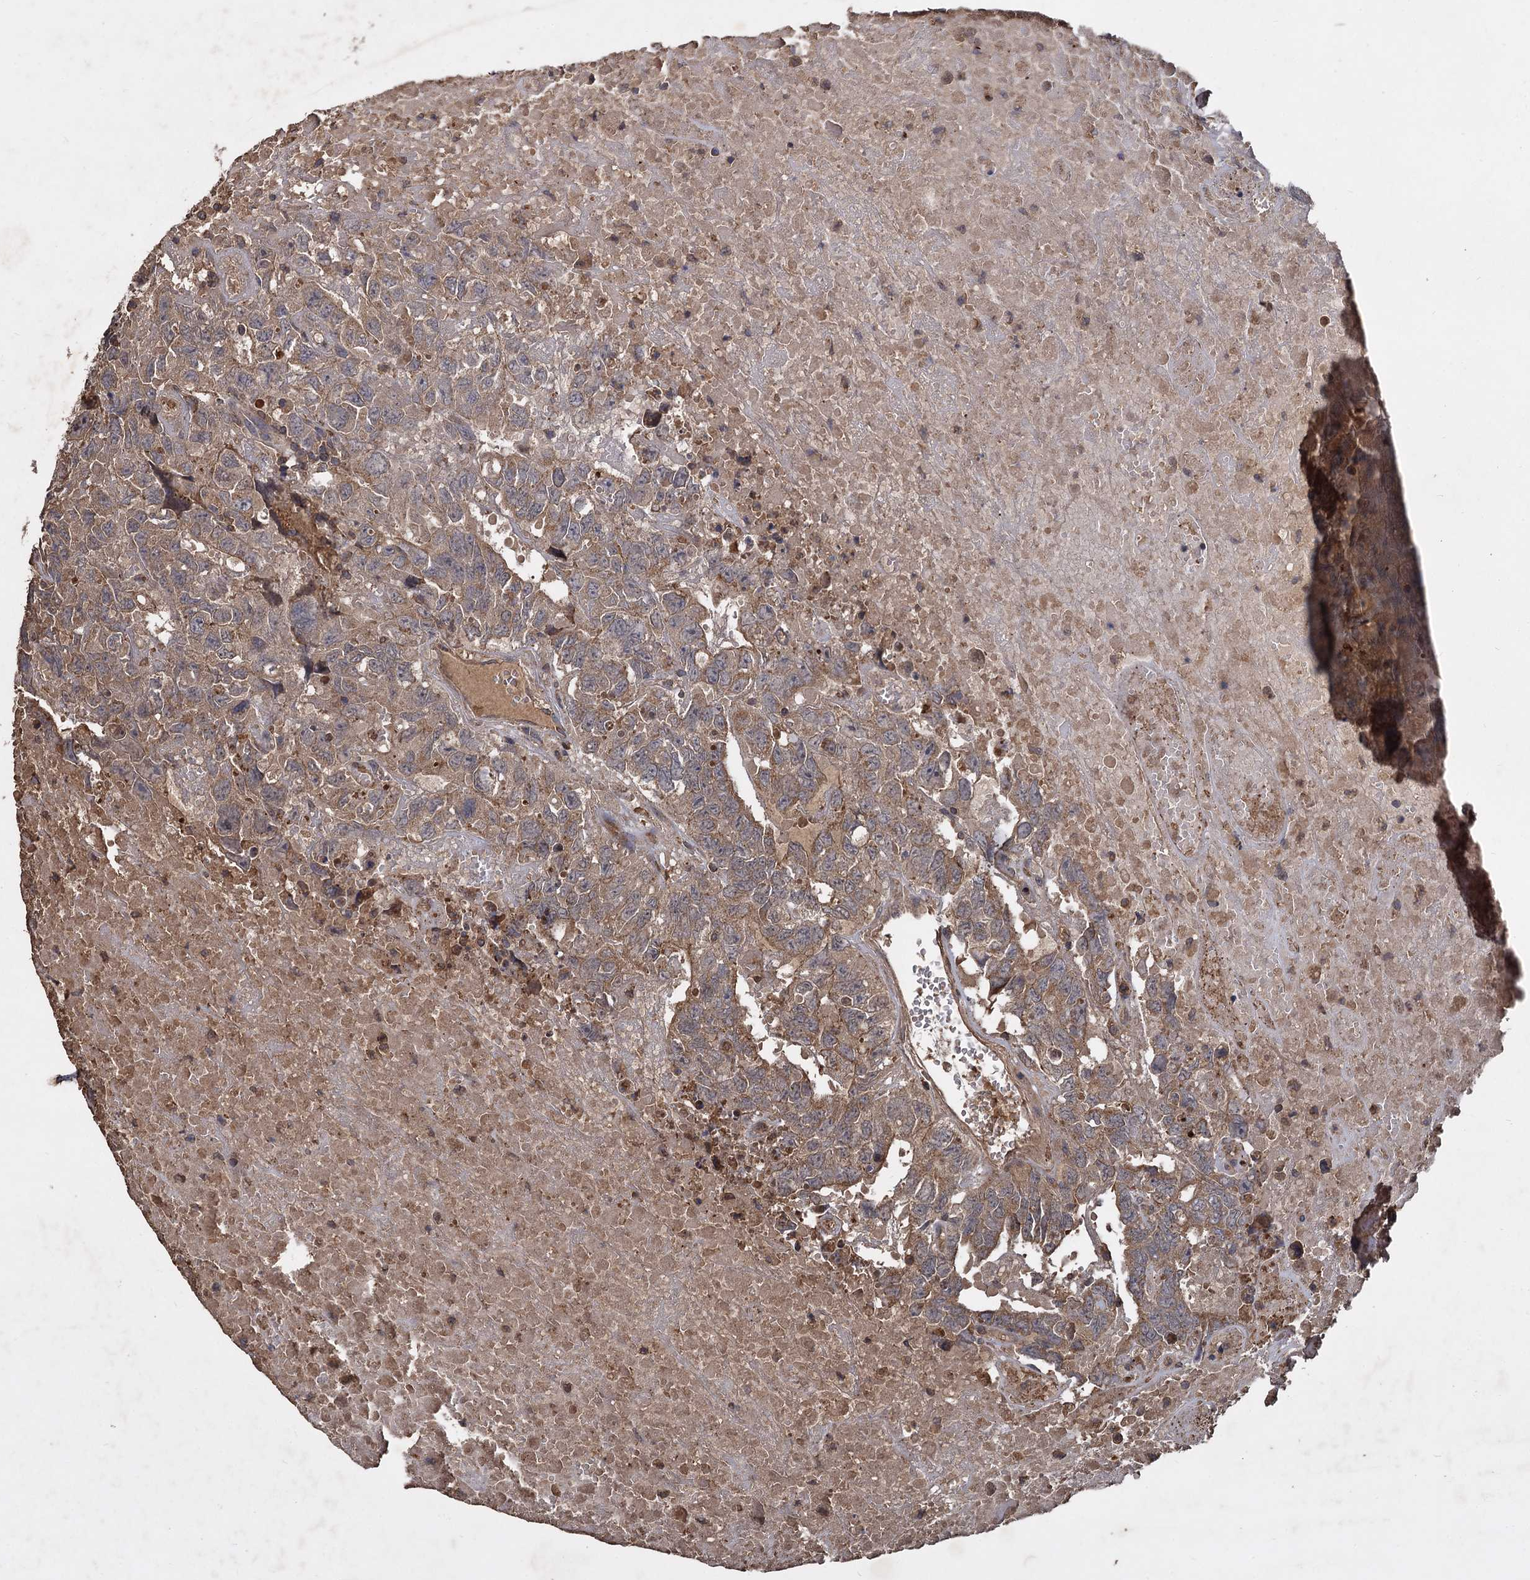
{"staining": {"intensity": "weak", "quantity": "25%-75%", "location": "cytoplasmic/membranous"}, "tissue": "testis cancer", "cell_type": "Tumor cells", "image_type": "cancer", "snomed": [{"axis": "morphology", "description": "Carcinoma, Embryonal, NOS"}, {"axis": "topography", "description": "Testis"}], "caption": "Immunohistochemical staining of human testis cancer displays low levels of weak cytoplasmic/membranous staining in approximately 25%-75% of tumor cells. (IHC, brightfield microscopy, high magnification).", "gene": "GCLC", "patient": {"sex": "male", "age": 45}}